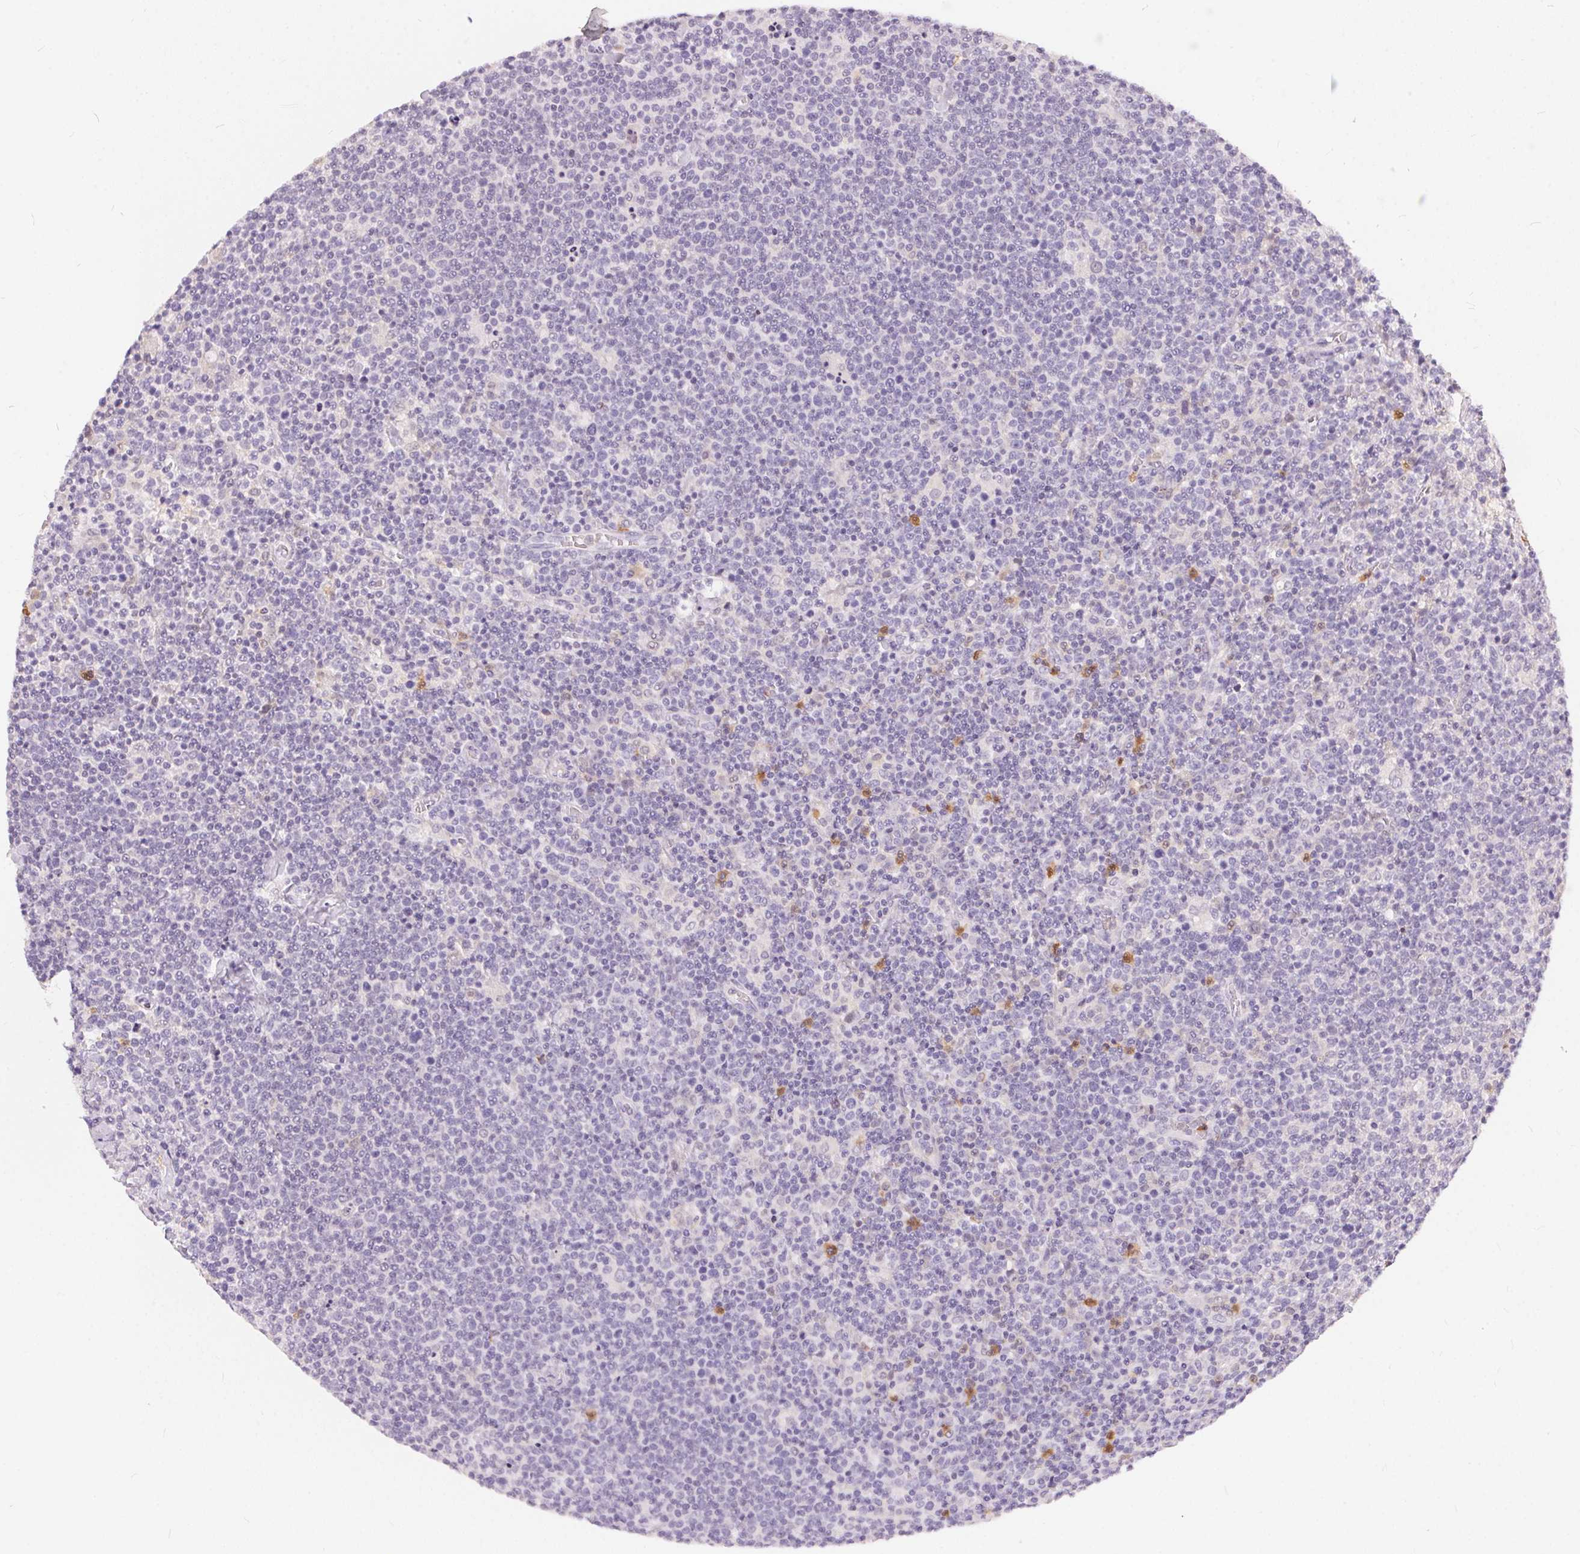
{"staining": {"intensity": "negative", "quantity": "none", "location": "none"}, "tissue": "lymphoma", "cell_type": "Tumor cells", "image_type": "cancer", "snomed": [{"axis": "morphology", "description": "Malignant lymphoma, non-Hodgkin's type, High grade"}, {"axis": "topography", "description": "Lymph node"}], "caption": "Micrograph shows no significant protein staining in tumor cells of malignant lymphoma, non-Hodgkin's type (high-grade).", "gene": "SERPINB1", "patient": {"sex": "male", "age": 61}}